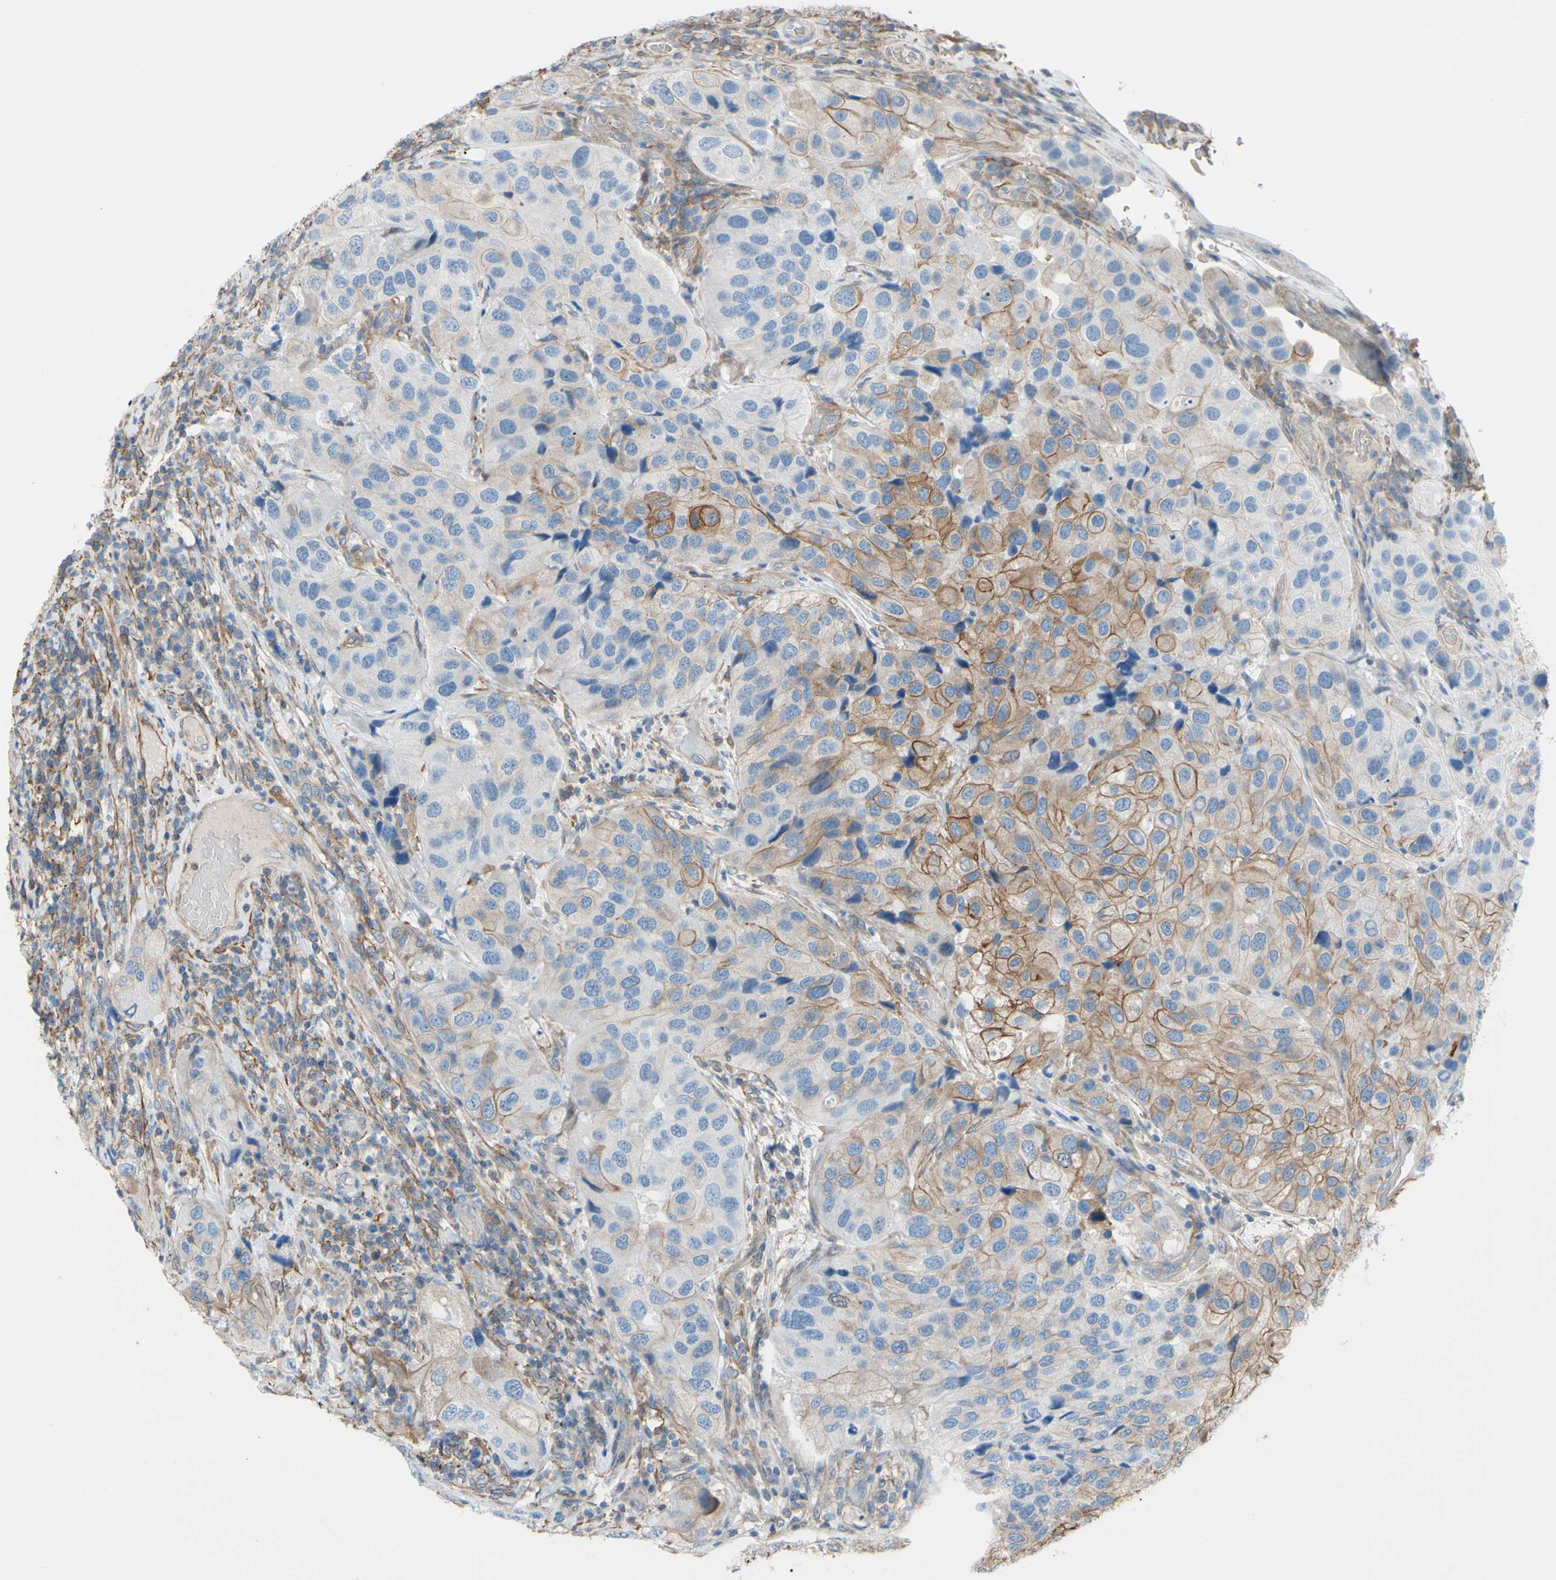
{"staining": {"intensity": "moderate", "quantity": "25%-75%", "location": "cytoplasmic/membranous"}, "tissue": "urothelial cancer", "cell_type": "Tumor cells", "image_type": "cancer", "snomed": [{"axis": "morphology", "description": "Urothelial carcinoma, High grade"}, {"axis": "topography", "description": "Urinary bladder"}], "caption": "A micrograph showing moderate cytoplasmic/membranous positivity in about 25%-75% of tumor cells in urothelial cancer, as visualized by brown immunohistochemical staining.", "gene": "ADD1", "patient": {"sex": "female", "age": 64}}